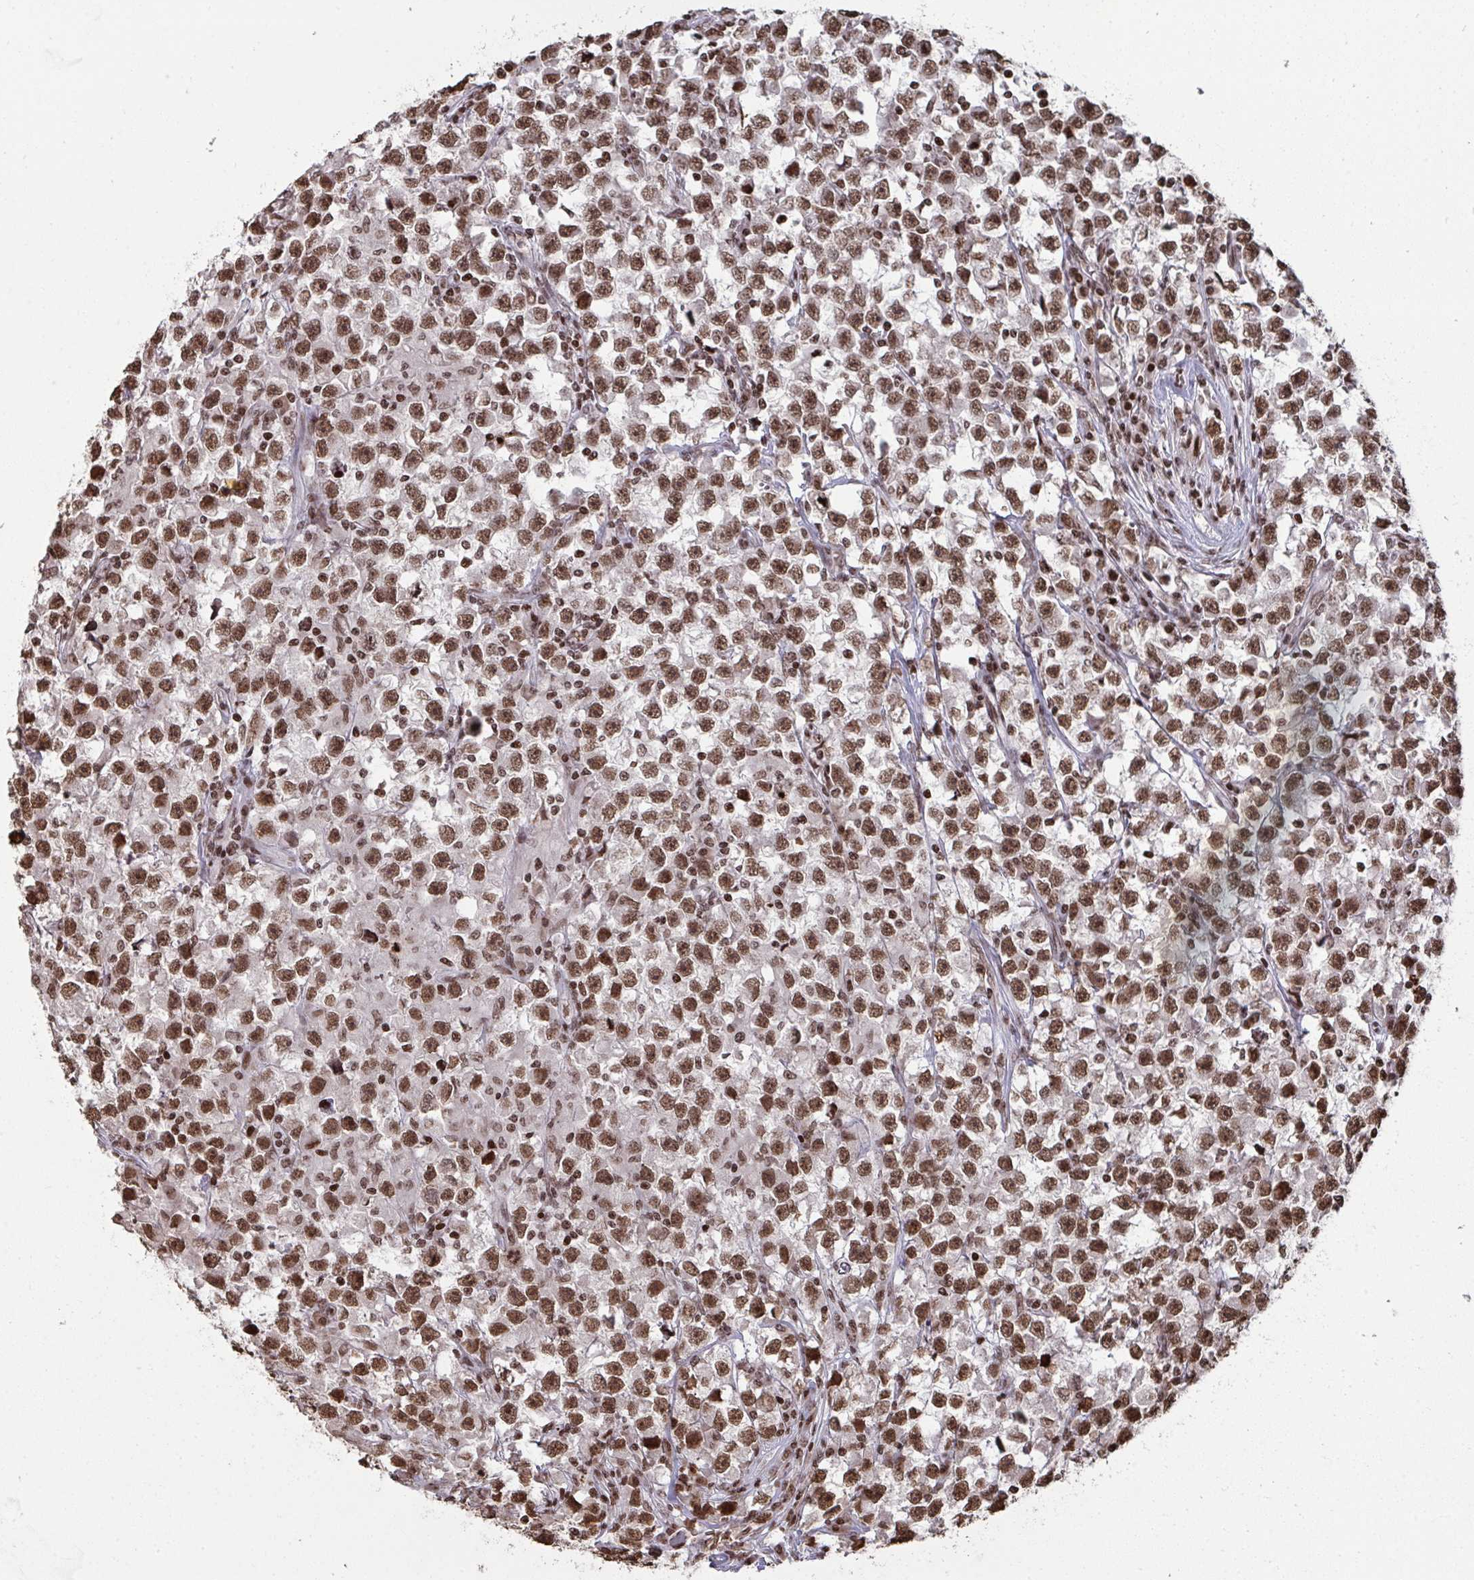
{"staining": {"intensity": "moderate", "quantity": ">75%", "location": "nuclear"}, "tissue": "testis cancer", "cell_type": "Tumor cells", "image_type": "cancer", "snomed": [{"axis": "morphology", "description": "Seminoma, NOS"}, {"axis": "topography", "description": "Testis"}], "caption": "An immunohistochemistry (IHC) photomicrograph of tumor tissue is shown. Protein staining in brown labels moderate nuclear positivity in testis cancer (seminoma) within tumor cells.", "gene": "NIP7", "patient": {"sex": "male", "age": 33}}